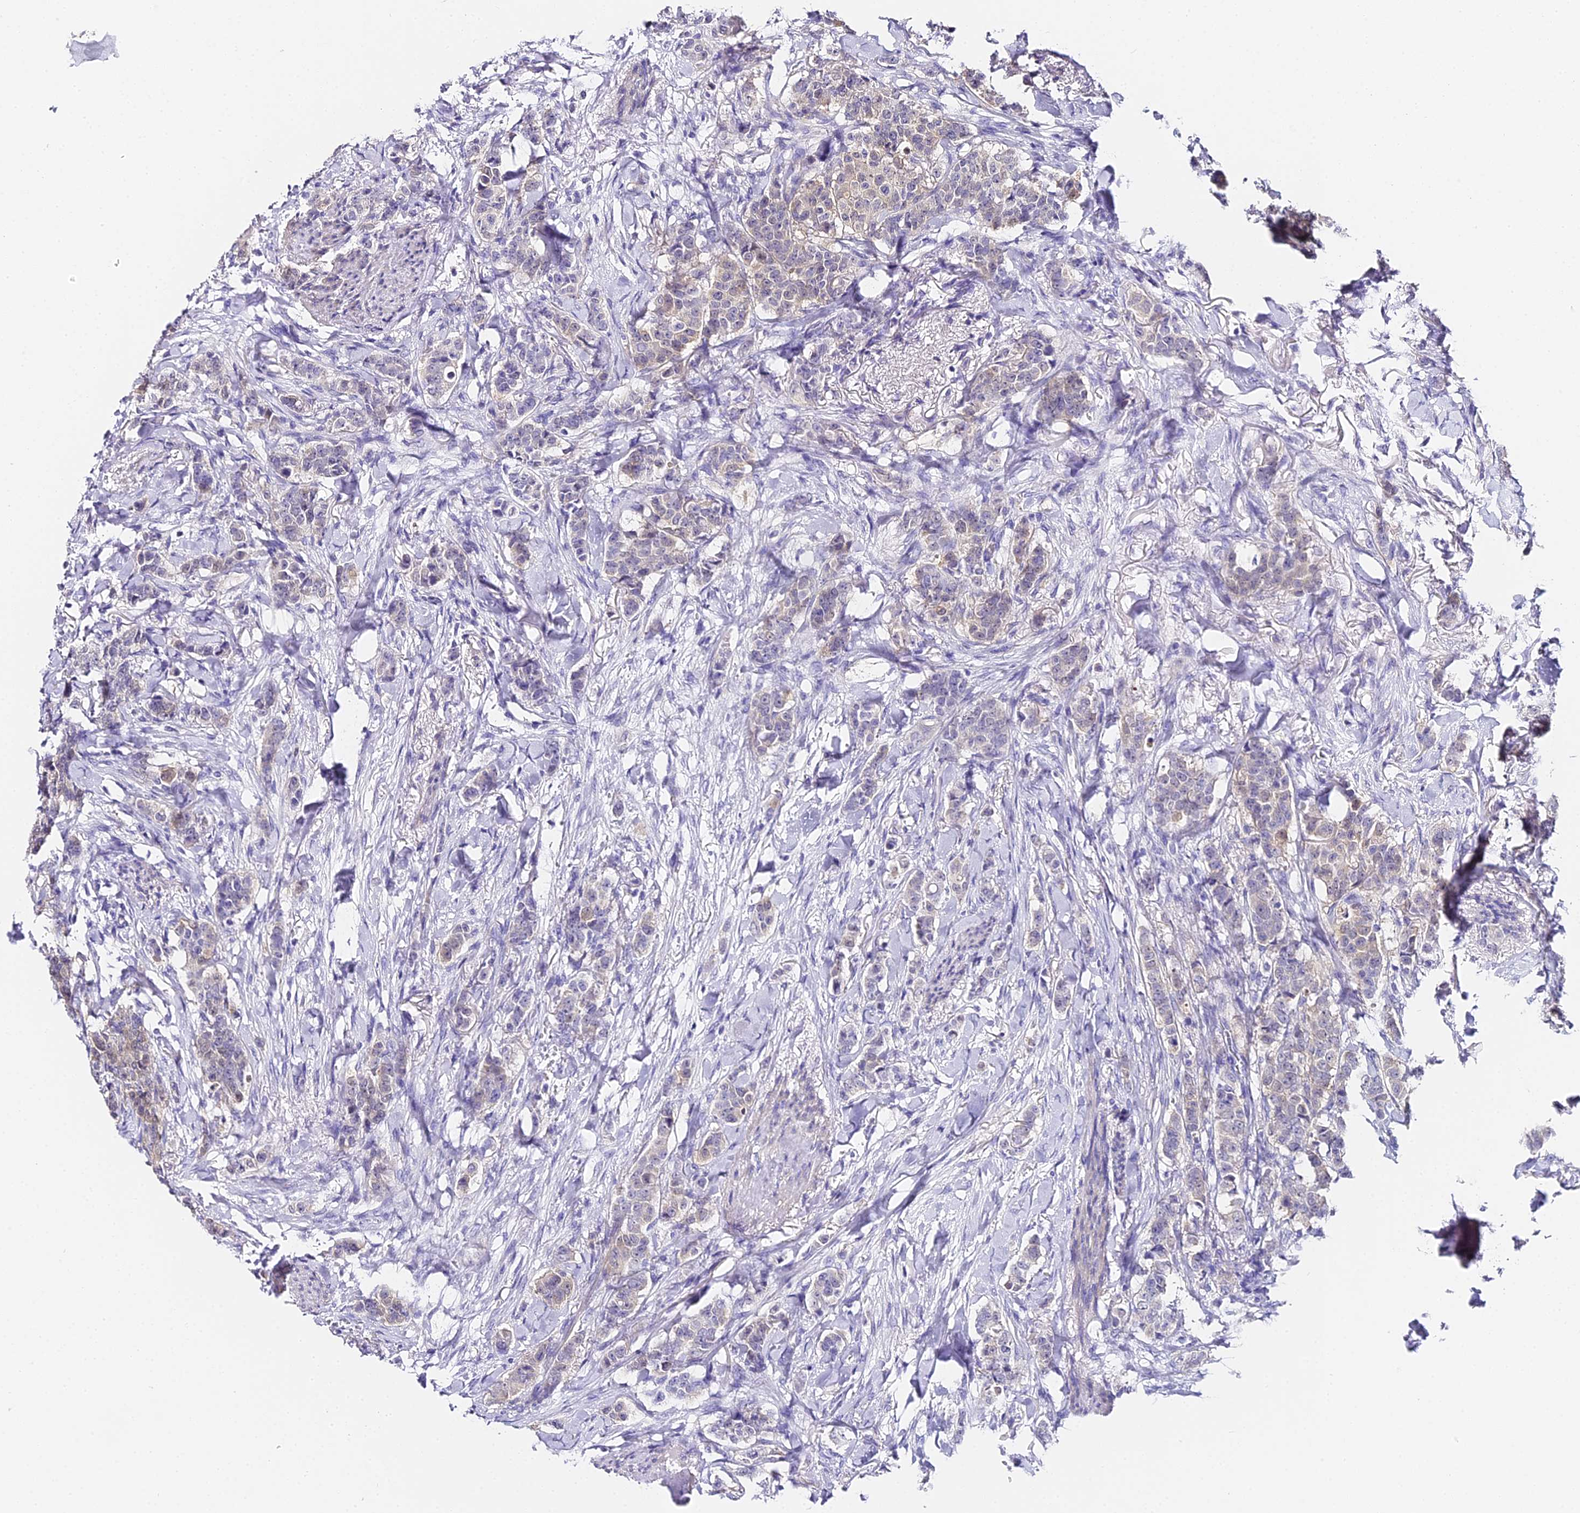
{"staining": {"intensity": "weak", "quantity": "<25%", "location": "cytoplasmic/membranous"}, "tissue": "breast cancer", "cell_type": "Tumor cells", "image_type": "cancer", "snomed": [{"axis": "morphology", "description": "Duct carcinoma"}, {"axis": "topography", "description": "Breast"}], "caption": "A histopathology image of human breast cancer (invasive ductal carcinoma) is negative for staining in tumor cells.", "gene": "ABHD14A-ACY1", "patient": {"sex": "female", "age": 40}}